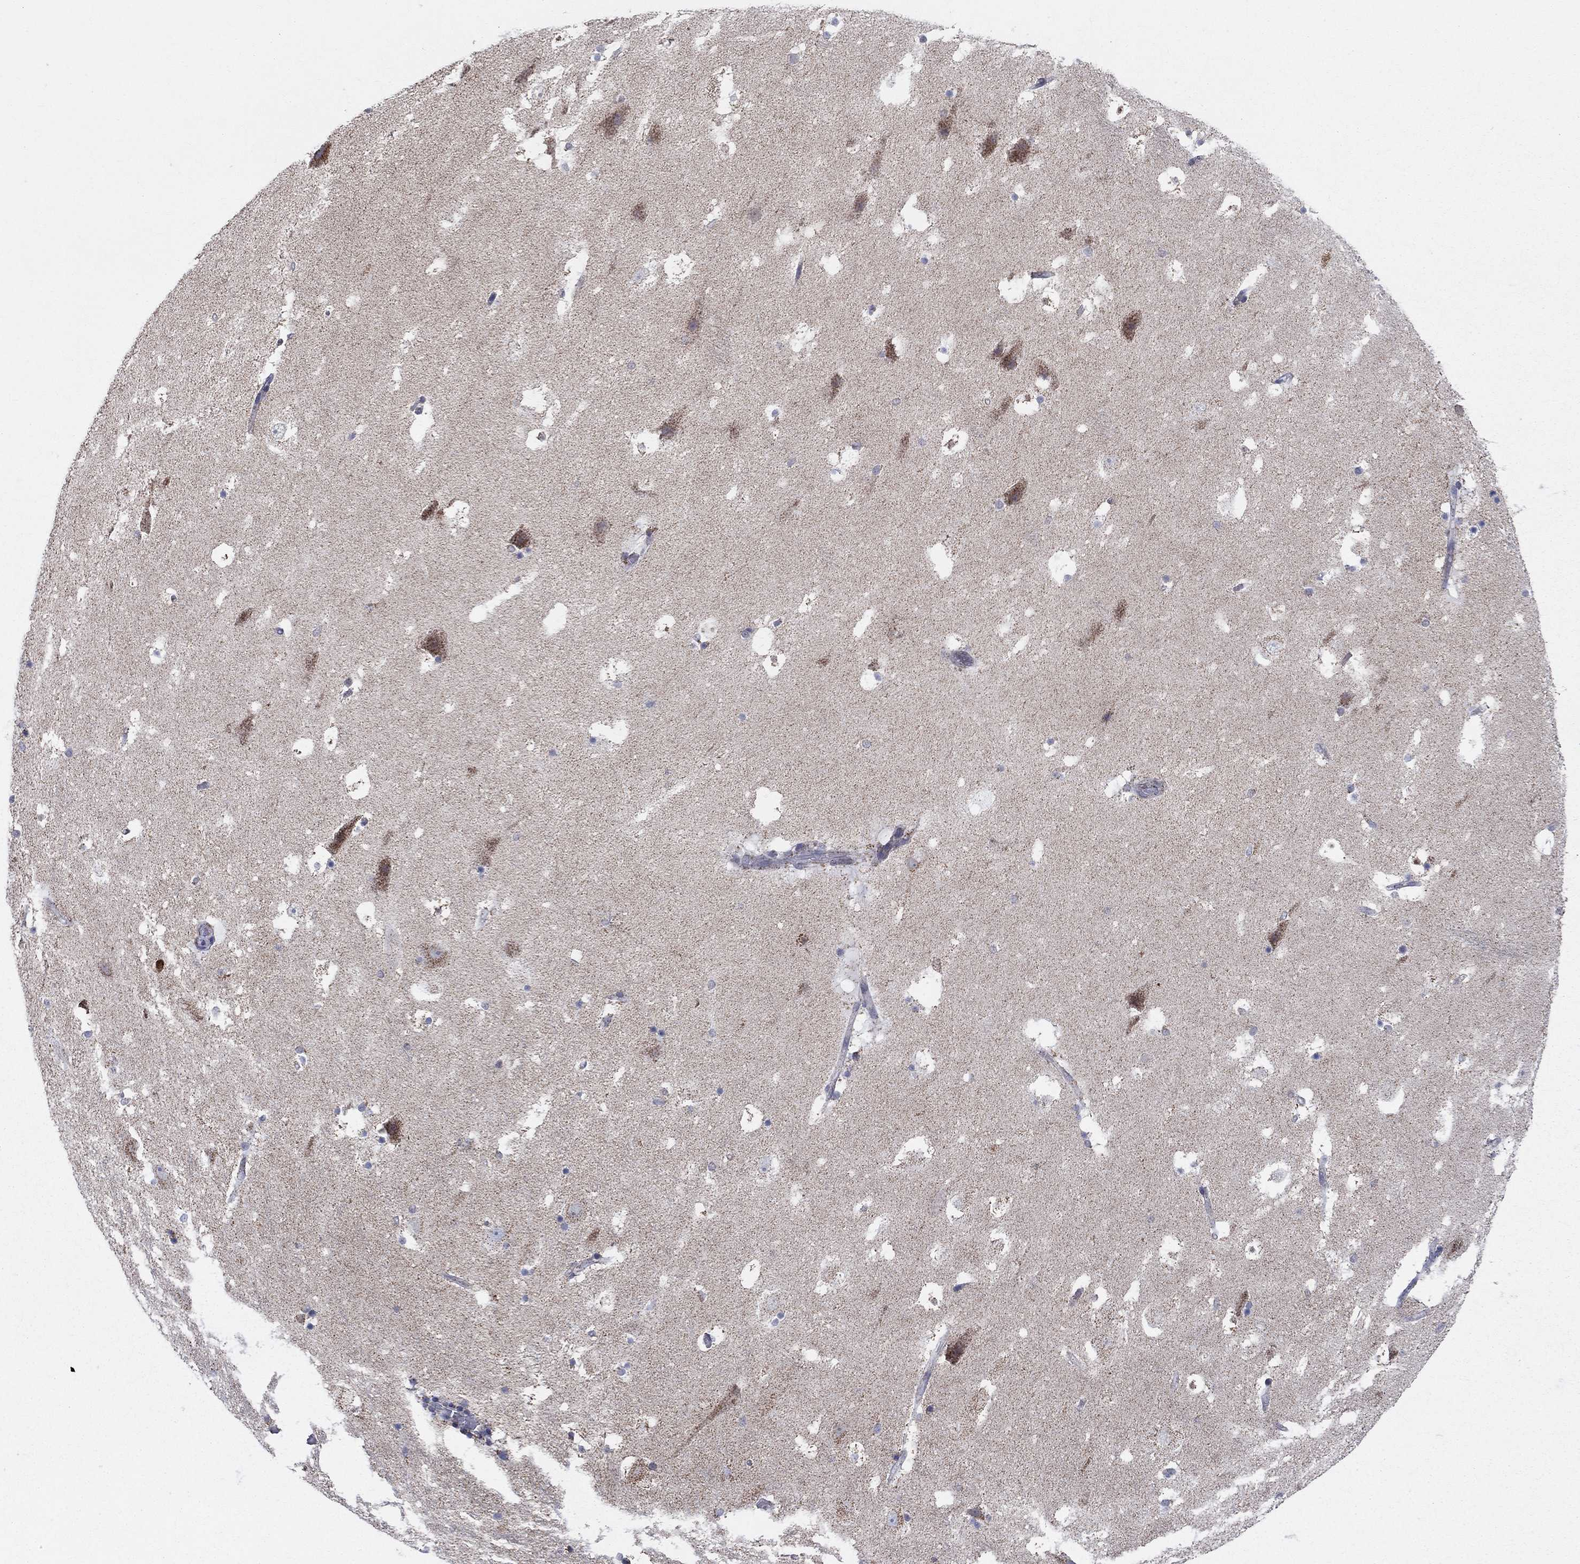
{"staining": {"intensity": "negative", "quantity": "none", "location": "none"}, "tissue": "hippocampus", "cell_type": "Glial cells", "image_type": "normal", "snomed": [{"axis": "morphology", "description": "Normal tissue, NOS"}, {"axis": "topography", "description": "Hippocampus"}], "caption": "Immunohistochemistry histopathology image of benign human hippocampus stained for a protein (brown), which displays no positivity in glial cells. (Immunohistochemistry, brightfield microscopy, high magnification).", "gene": "KISS1R", "patient": {"sex": "male", "age": 51}}